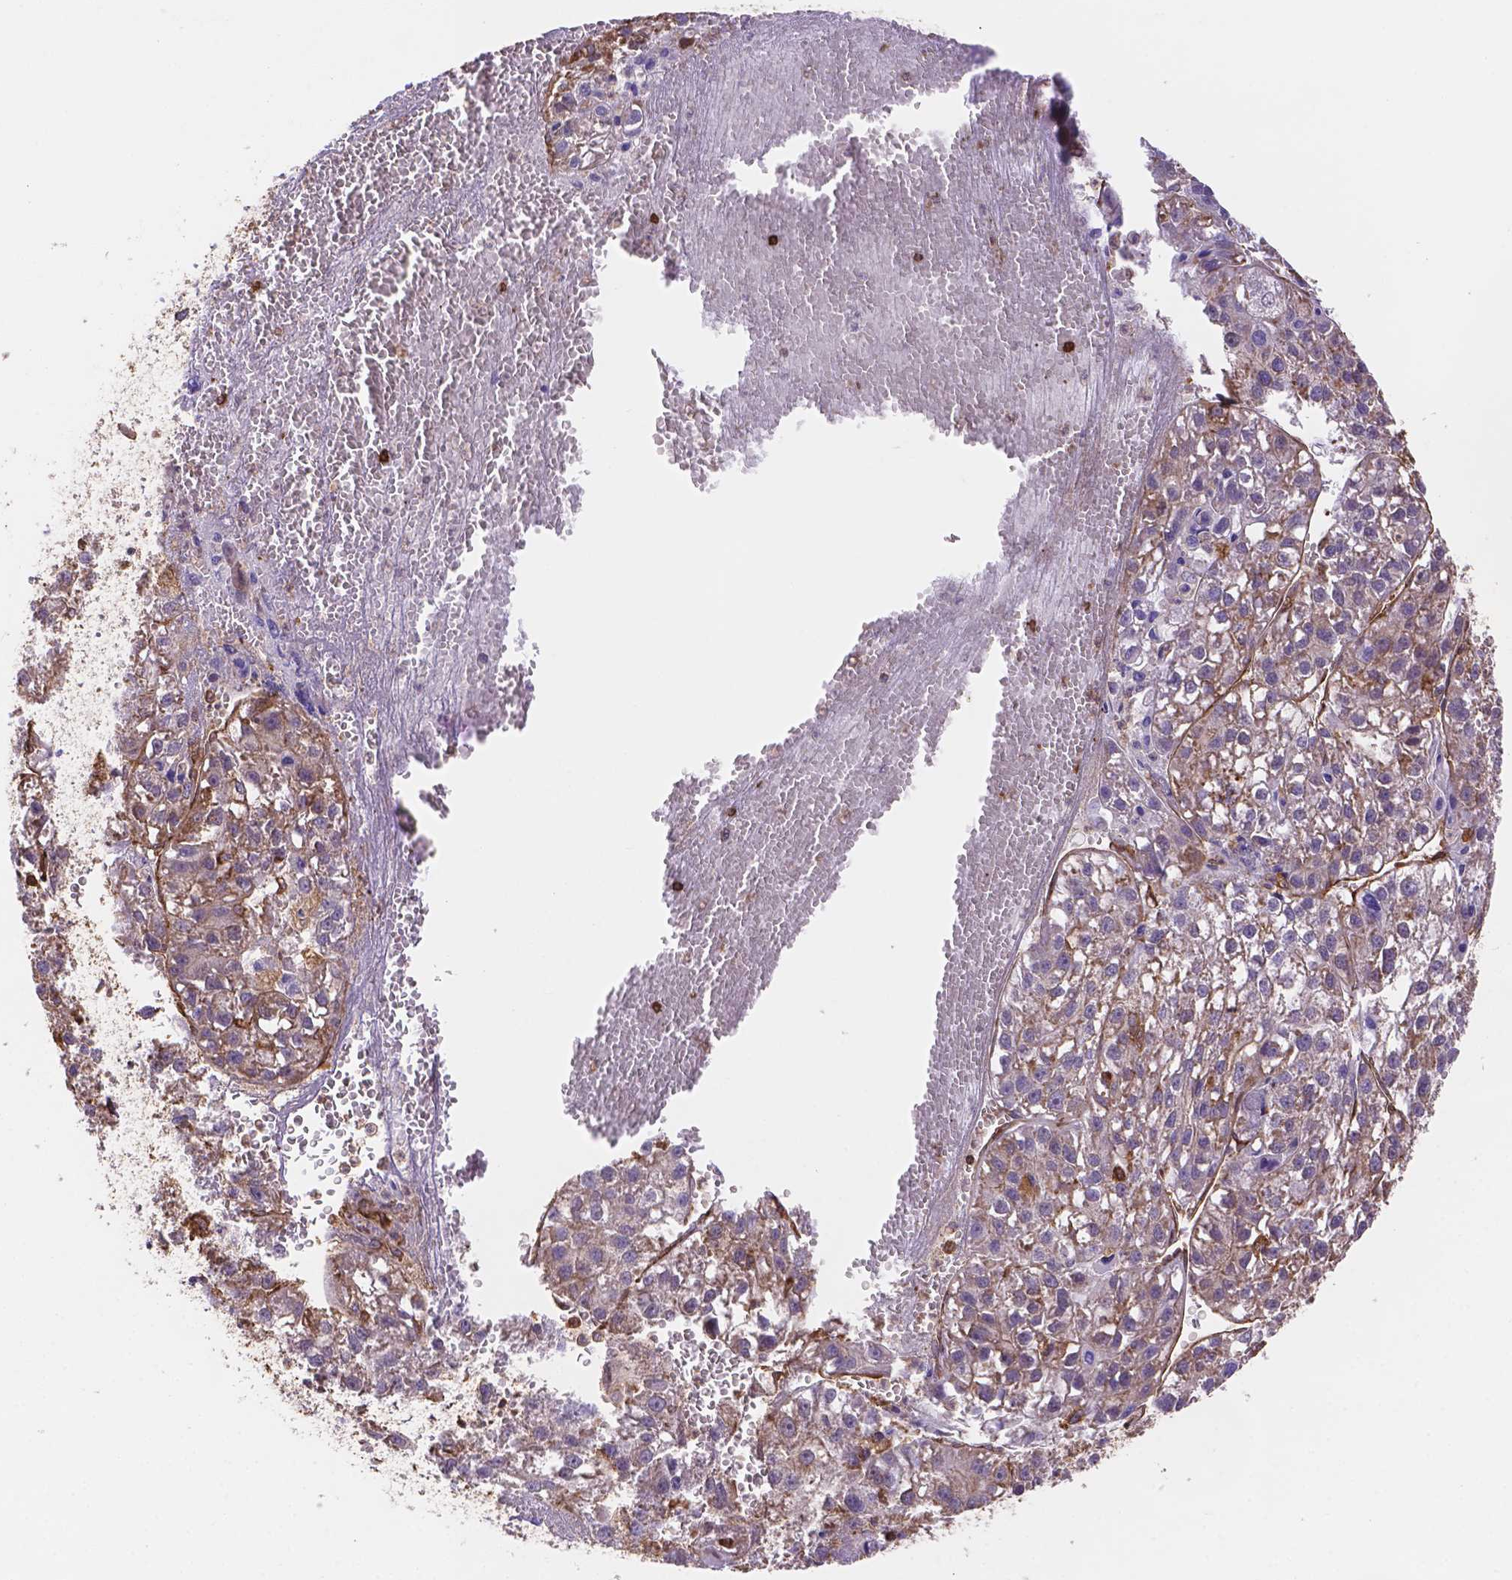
{"staining": {"intensity": "weak", "quantity": "<25%", "location": "cytoplasmic/membranous"}, "tissue": "liver cancer", "cell_type": "Tumor cells", "image_type": "cancer", "snomed": [{"axis": "morphology", "description": "Carcinoma, Hepatocellular, NOS"}, {"axis": "topography", "description": "Liver"}], "caption": "Image shows no significant protein staining in tumor cells of liver cancer.", "gene": "DMWD", "patient": {"sex": "female", "age": 70}}